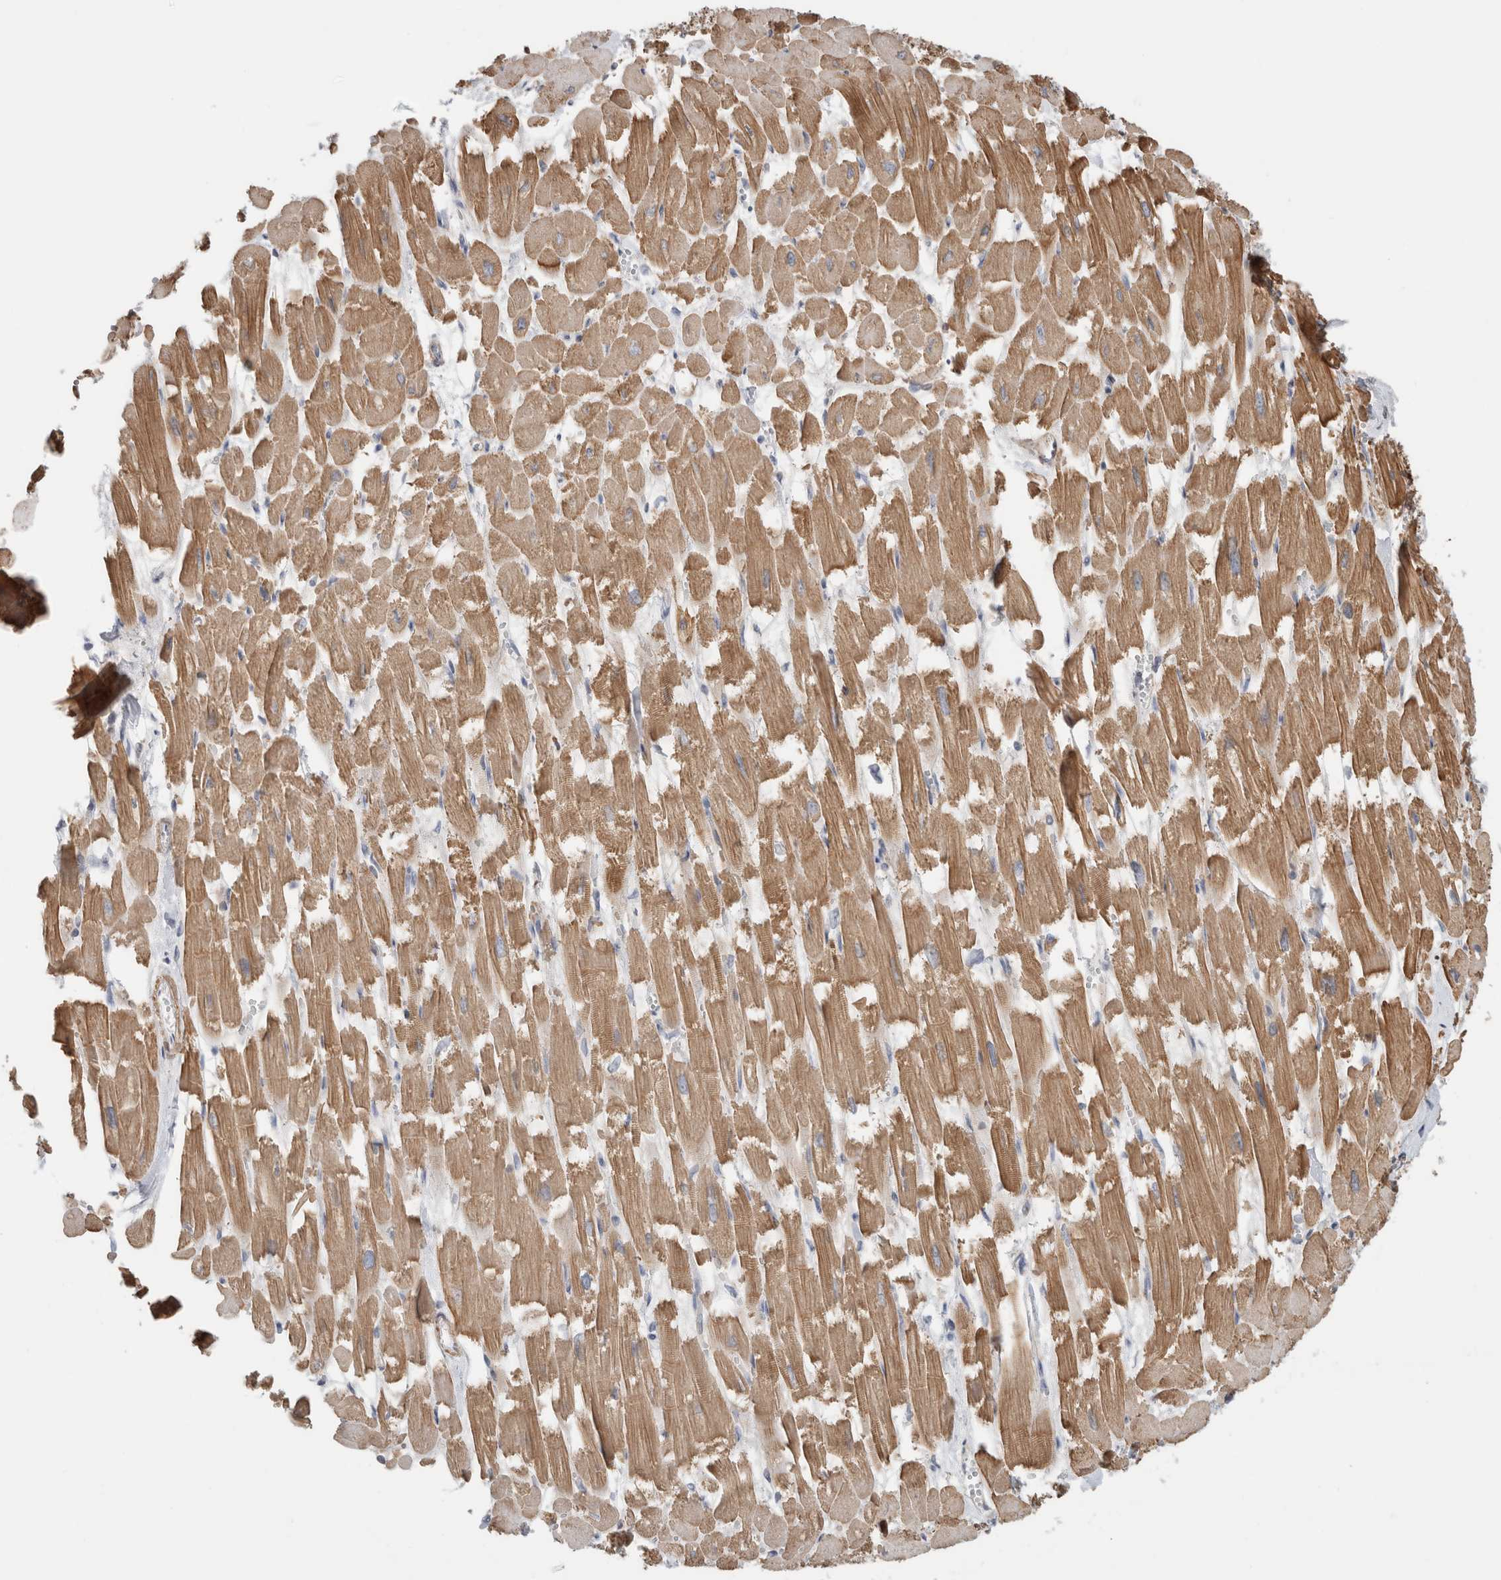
{"staining": {"intensity": "moderate", "quantity": ">75%", "location": "cytoplasmic/membranous"}, "tissue": "heart muscle", "cell_type": "Cardiomyocytes", "image_type": "normal", "snomed": [{"axis": "morphology", "description": "Normal tissue, NOS"}, {"axis": "topography", "description": "Heart"}], "caption": "A micrograph of heart muscle stained for a protein reveals moderate cytoplasmic/membranous brown staining in cardiomyocytes. (DAB (3,3'-diaminobenzidine) IHC, brown staining for protein, blue staining for nuclei).", "gene": "CFI", "patient": {"sex": "male", "age": 54}}